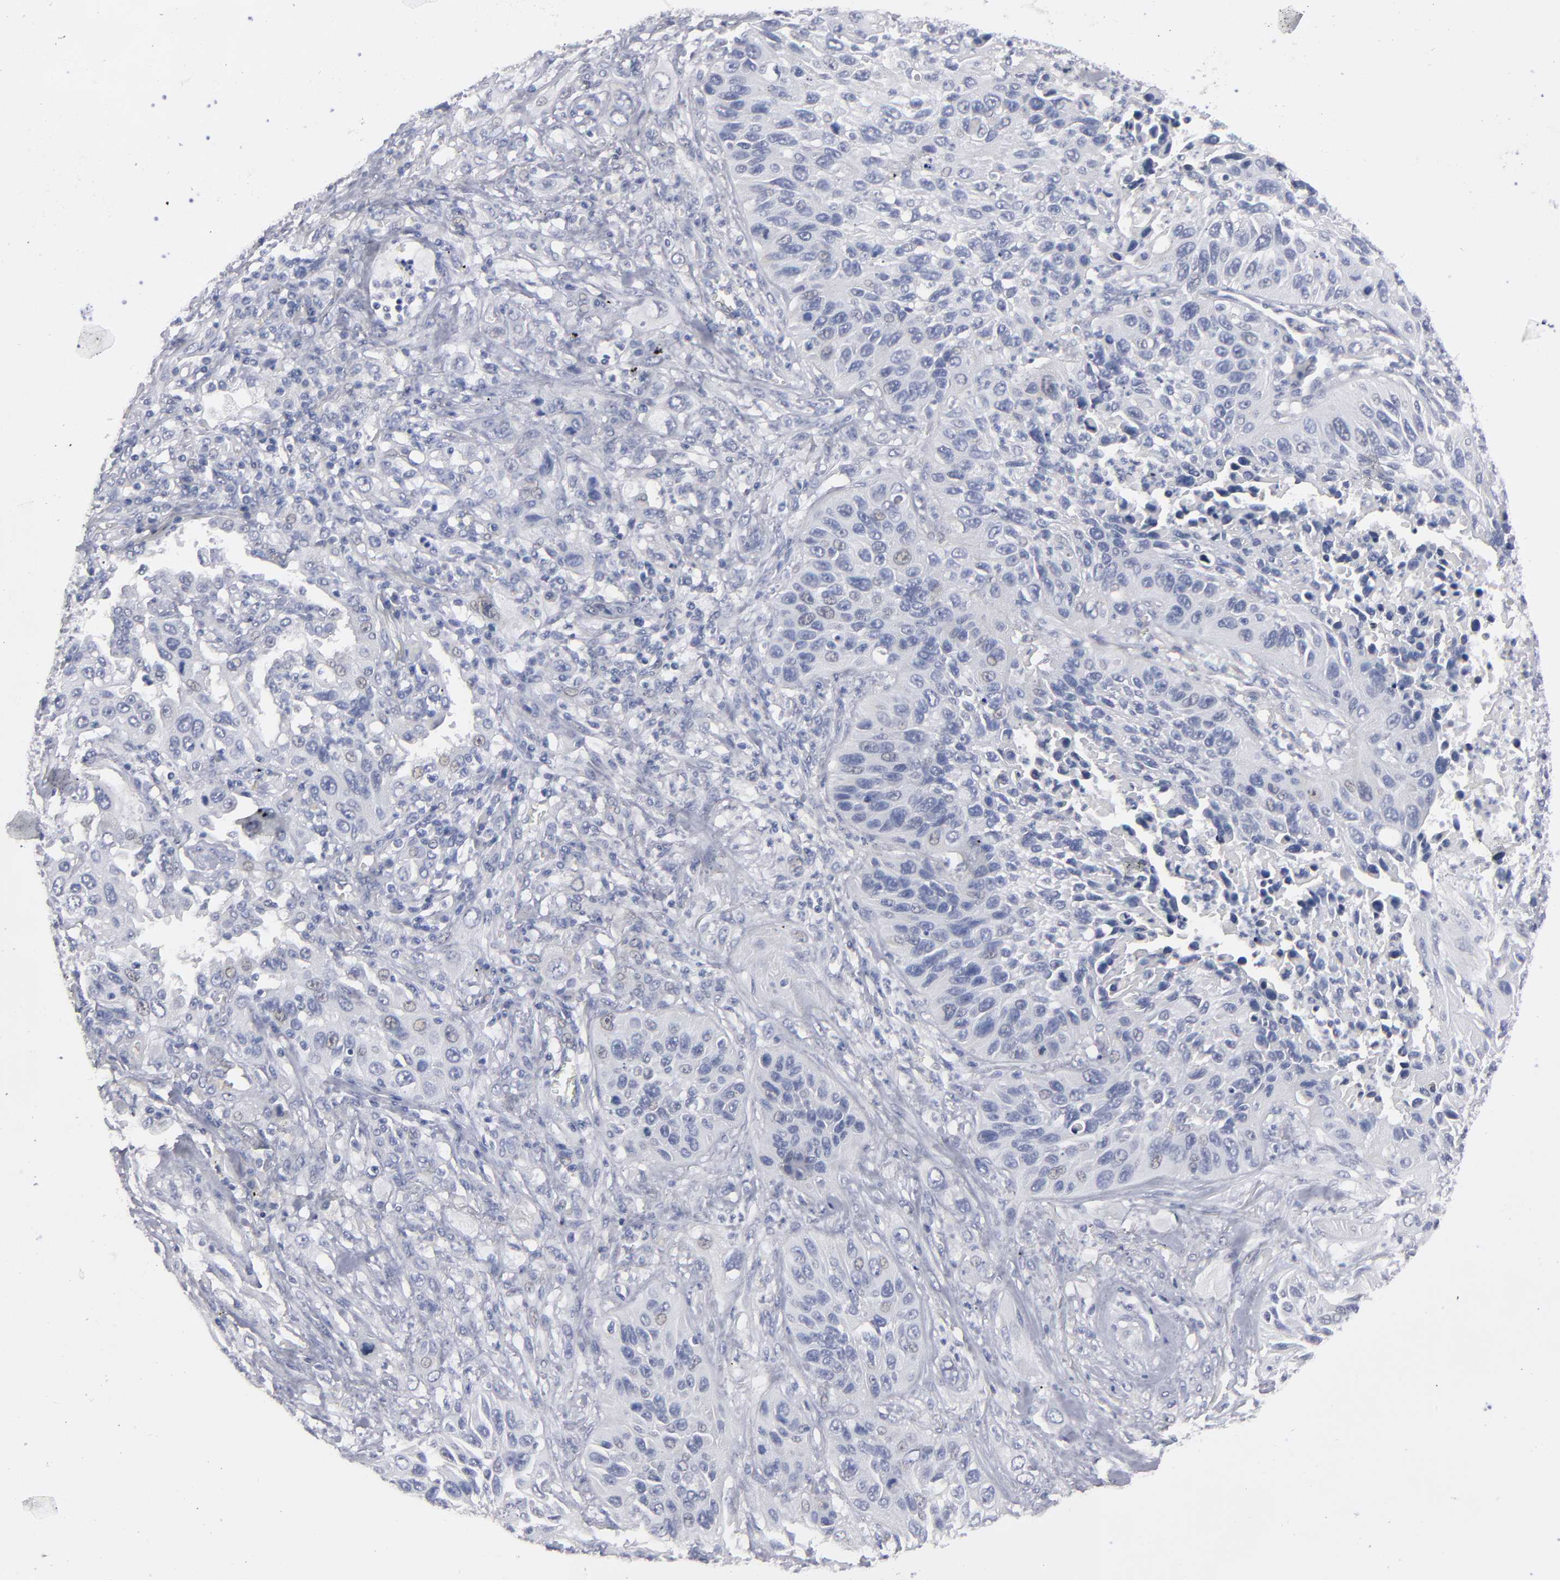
{"staining": {"intensity": "weak", "quantity": "<25%", "location": "nuclear"}, "tissue": "lung cancer", "cell_type": "Tumor cells", "image_type": "cancer", "snomed": [{"axis": "morphology", "description": "Squamous cell carcinoma, NOS"}, {"axis": "topography", "description": "Lung"}], "caption": "The image displays no significant positivity in tumor cells of lung squamous cell carcinoma. (Brightfield microscopy of DAB (3,3'-diaminobenzidine) immunohistochemistry at high magnification).", "gene": "CCDC80", "patient": {"sex": "female", "age": 76}}